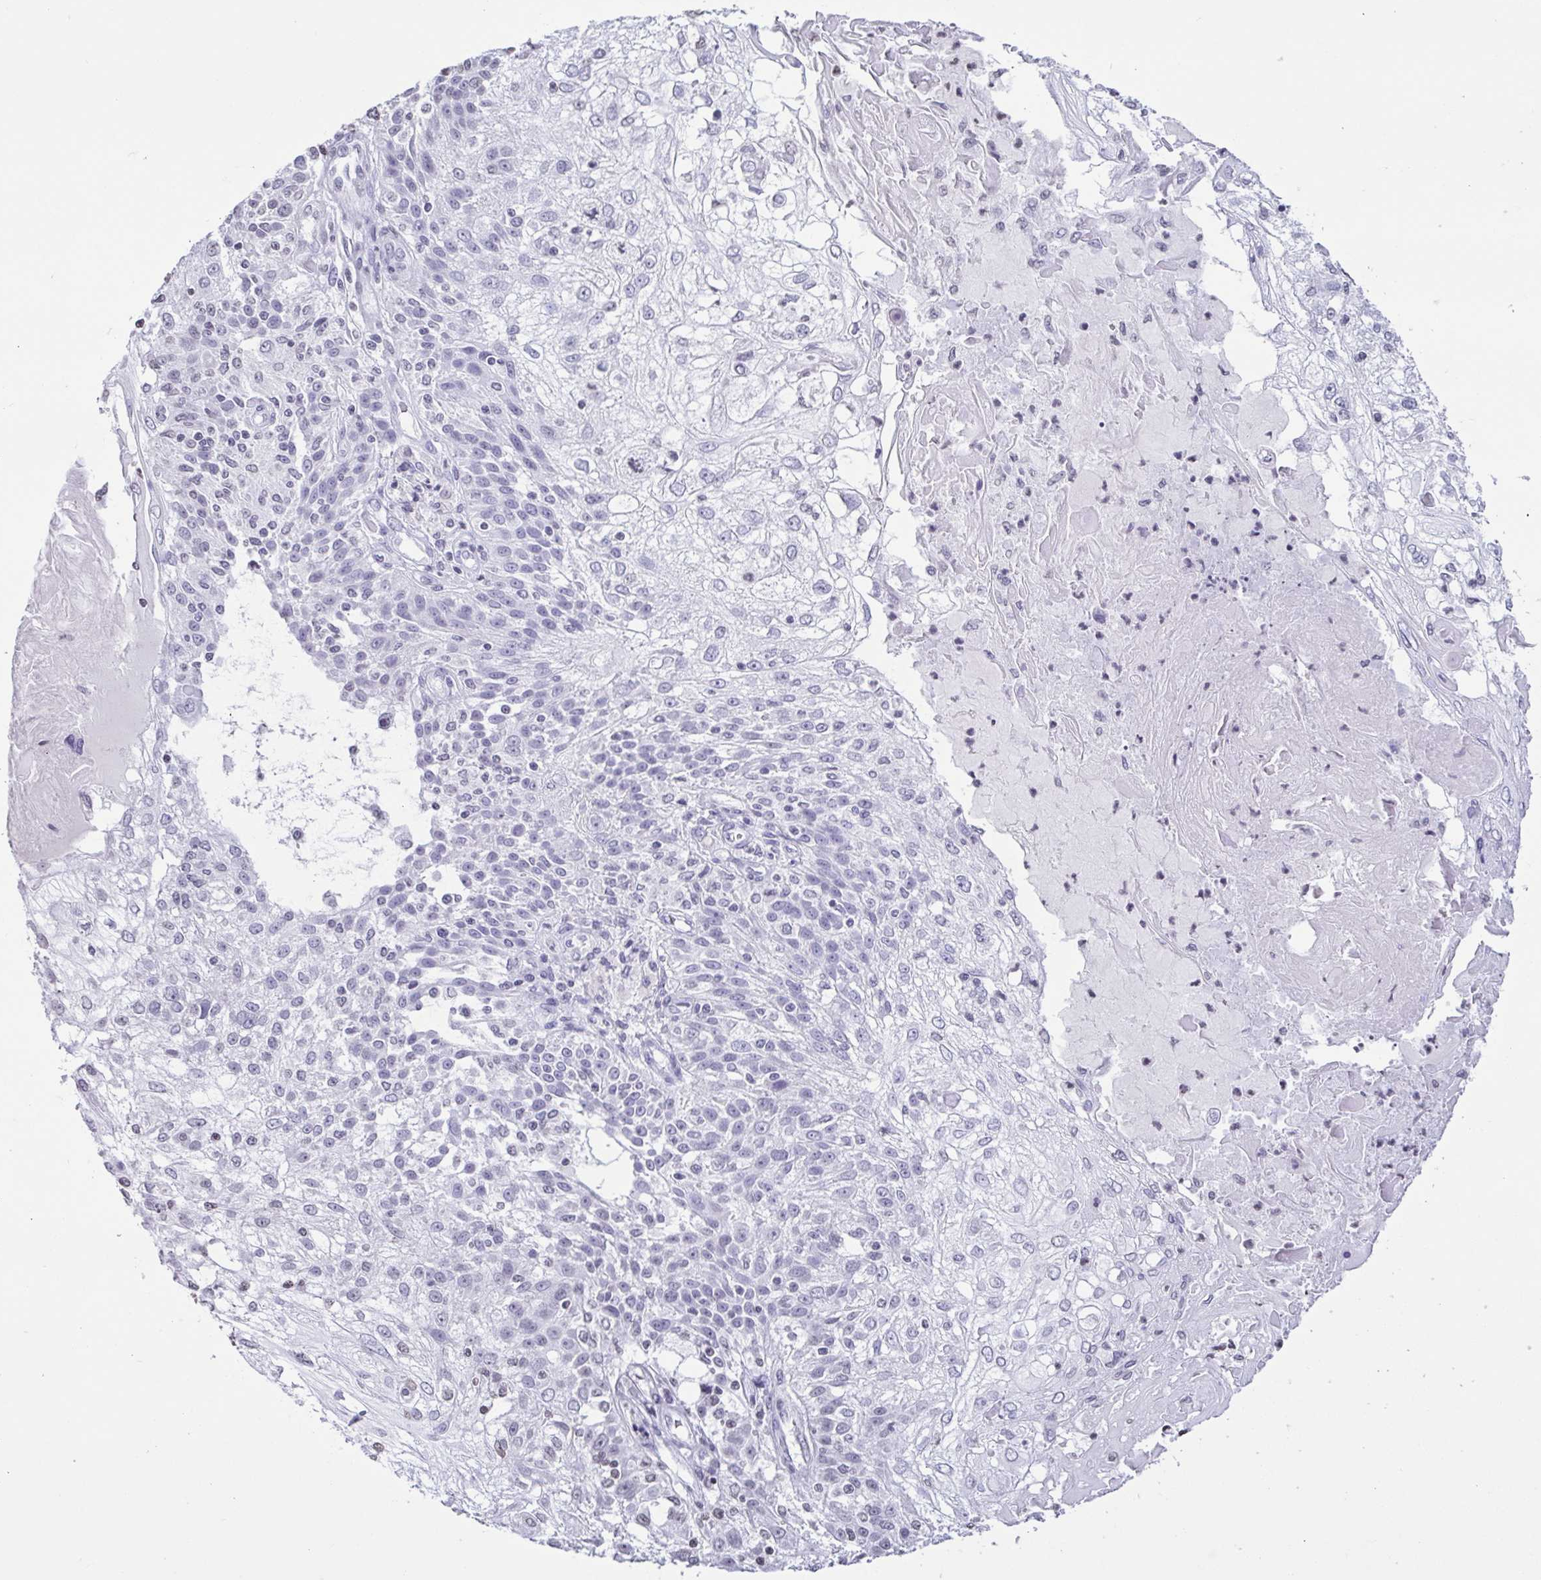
{"staining": {"intensity": "negative", "quantity": "none", "location": "none"}, "tissue": "skin cancer", "cell_type": "Tumor cells", "image_type": "cancer", "snomed": [{"axis": "morphology", "description": "Normal tissue, NOS"}, {"axis": "morphology", "description": "Squamous cell carcinoma, NOS"}, {"axis": "topography", "description": "Skin"}], "caption": "IHC of human skin cancer exhibits no staining in tumor cells.", "gene": "VCY1B", "patient": {"sex": "female", "age": 83}}